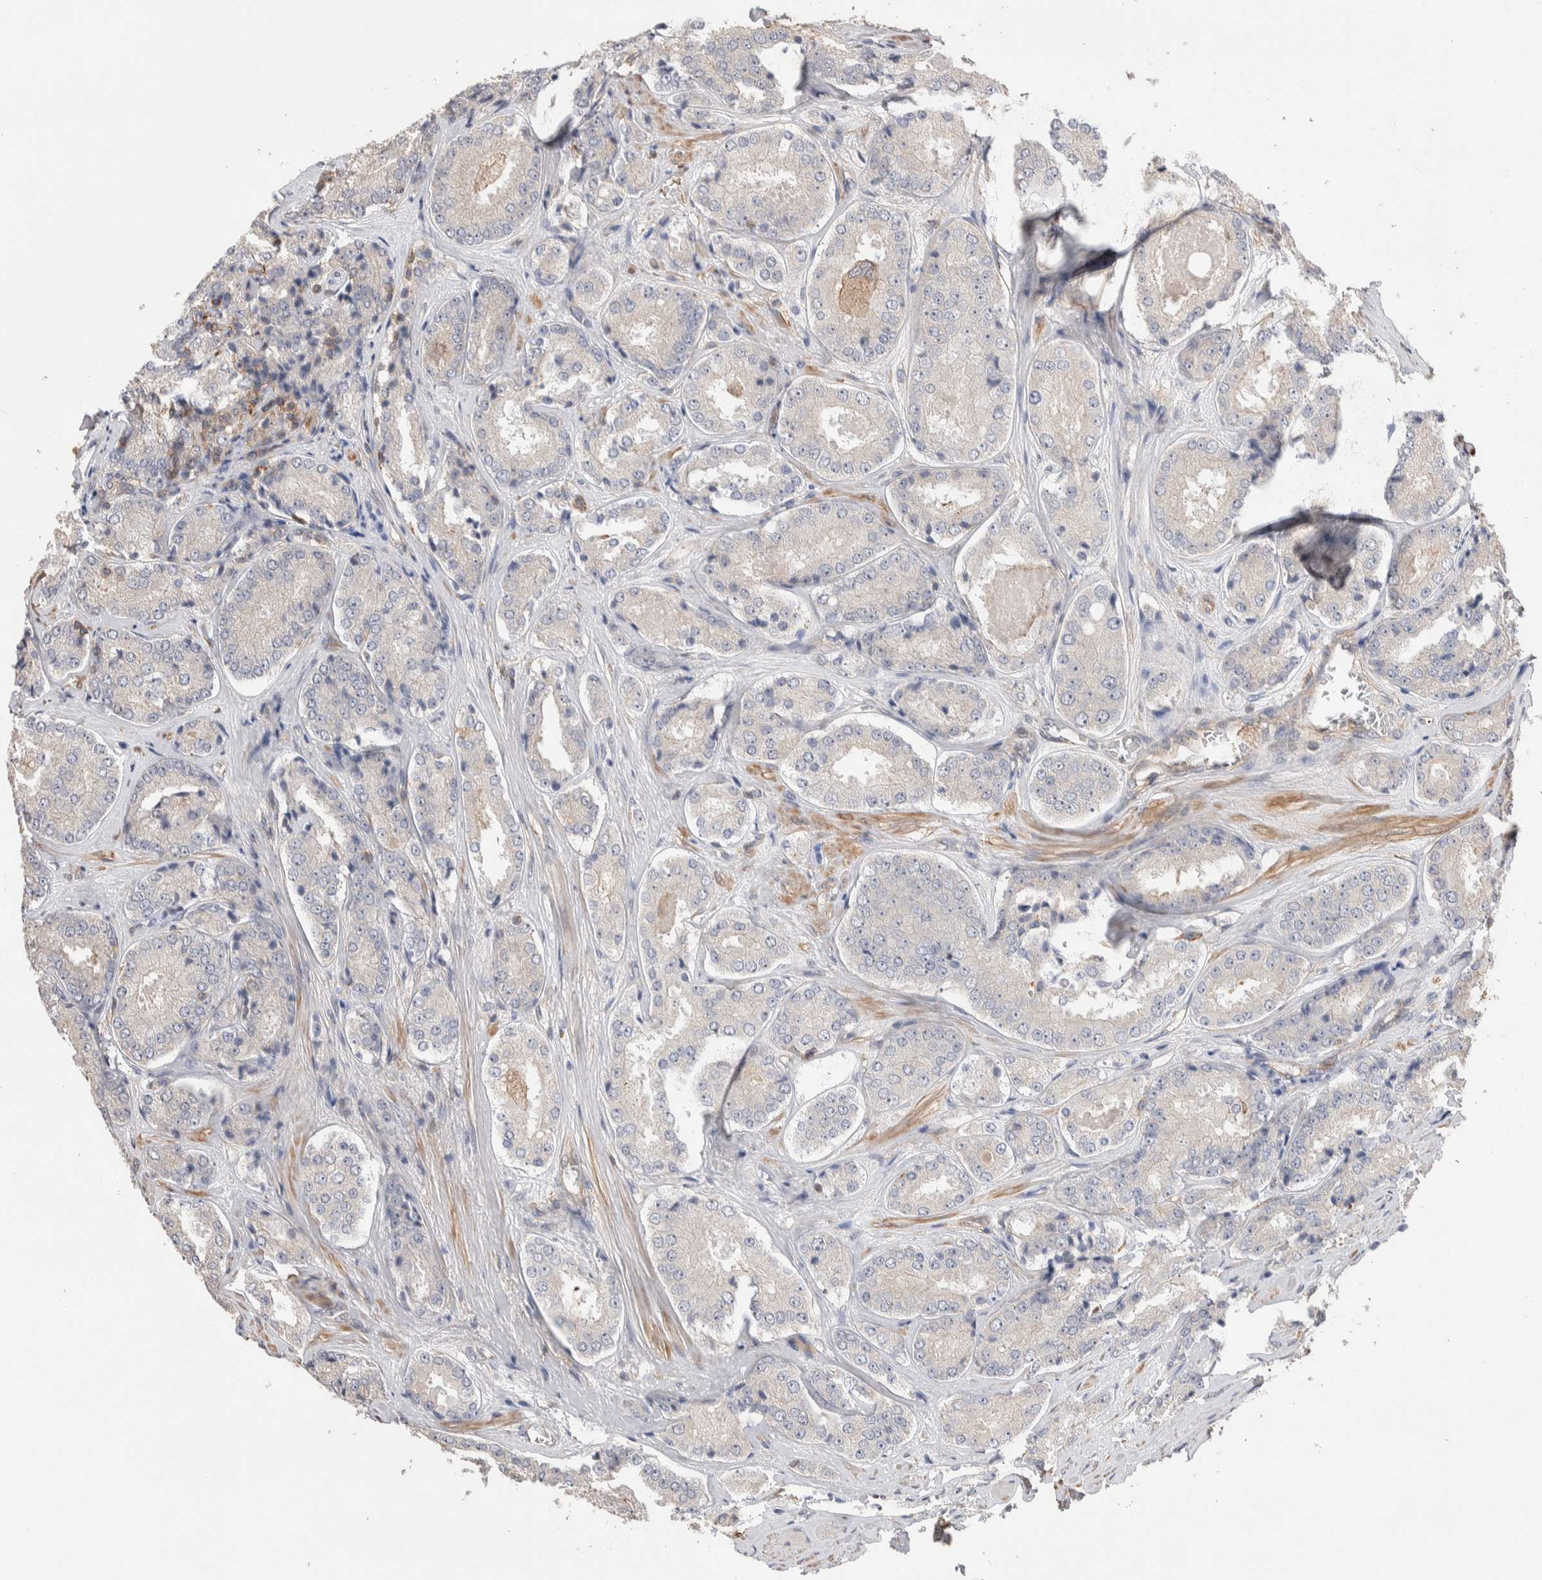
{"staining": {"intensity": "negative", "quantity": "none", "location": "none"}, "tissue": "prostate cancer", "cell_type": "Tumor cells", "image_type": "cancer", "snomed": [{"axis": "morphology", "description": "Adenocarcinoma, High grade"}, {"axis": "topography", "description": "Prostate"}], "caption": "Prostate cancer (adenocarcinoma (high-grade)) was stained to show a protein in brown. There is no significant expression in tumor cells.", "gene": "ZNF704", "patient": {"sex": "male", "age": 65}}